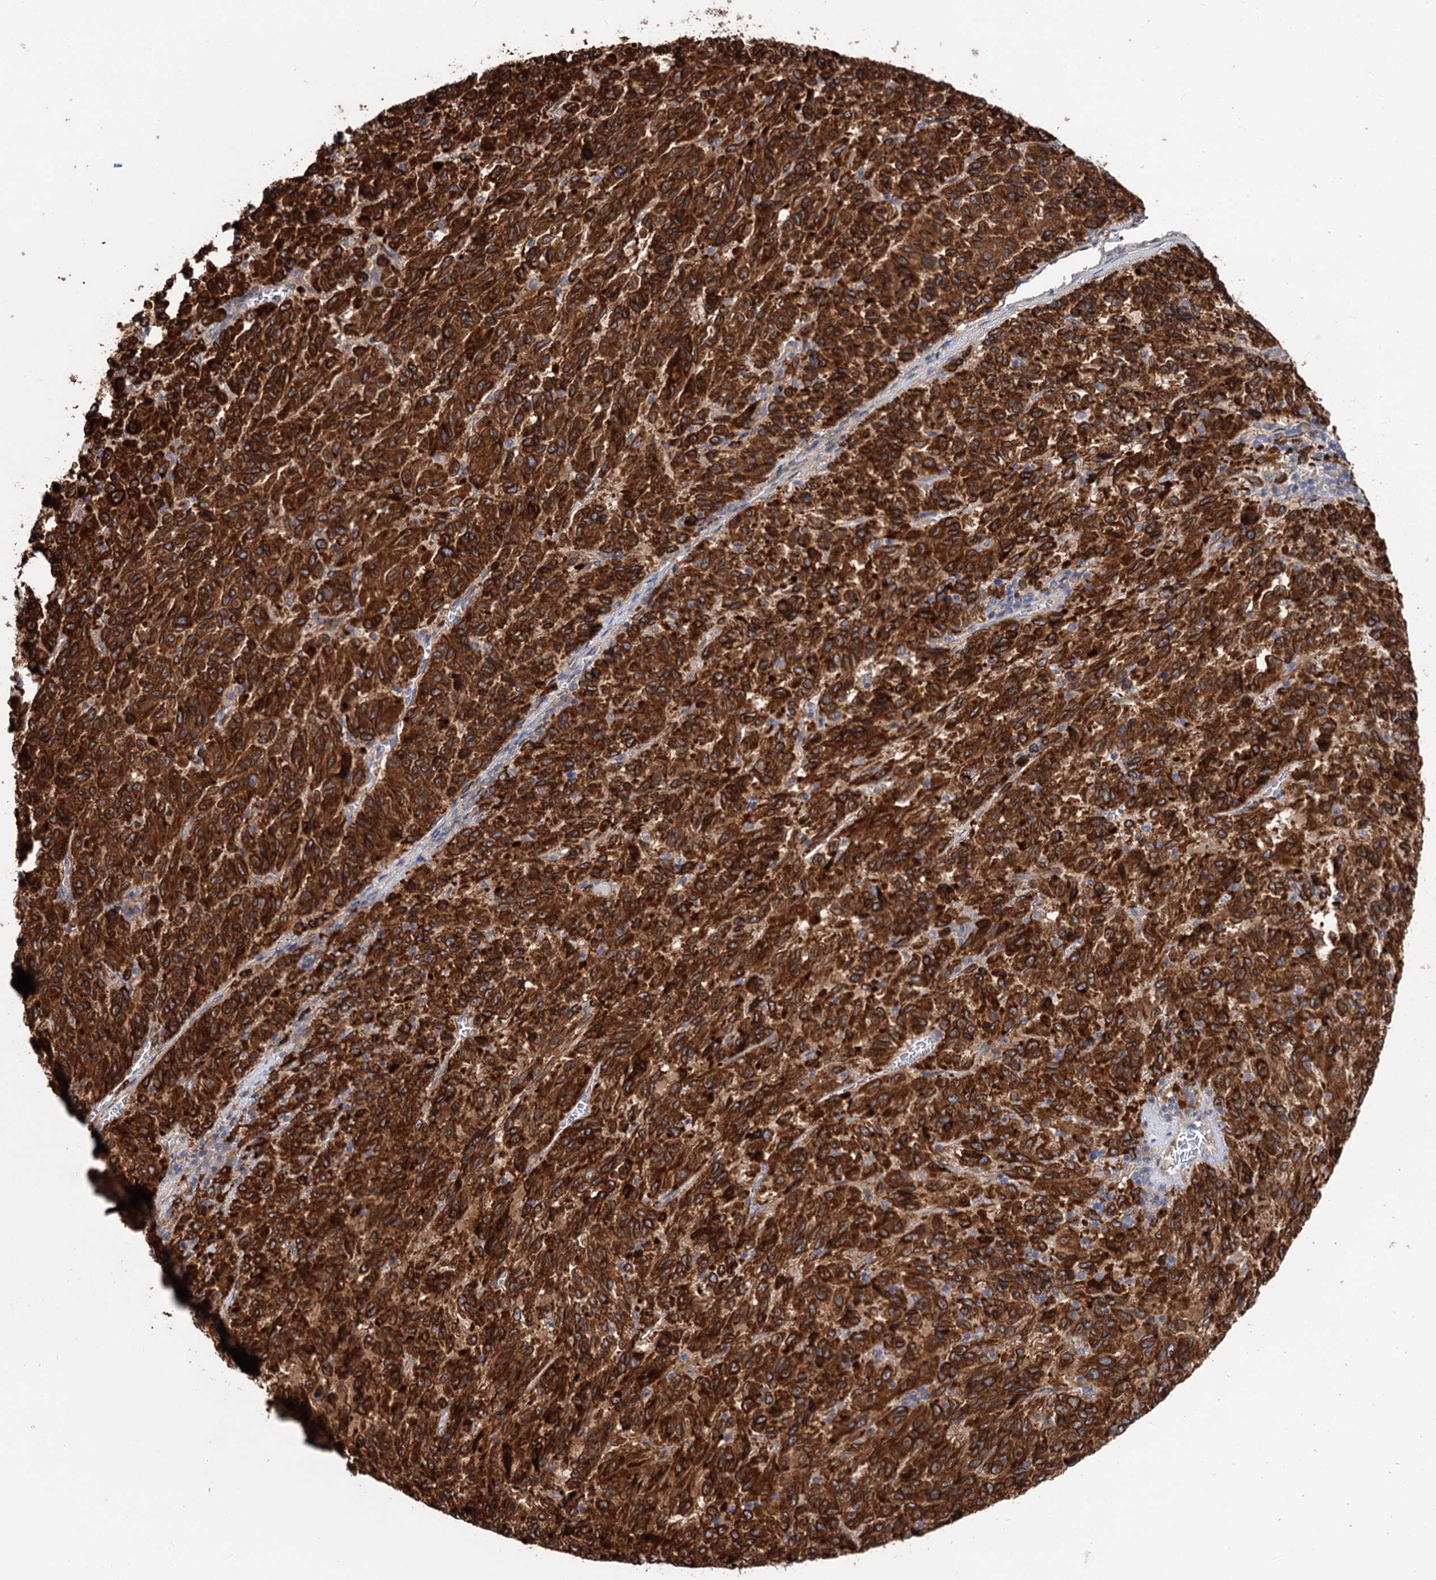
{"staining": {"intensity": "strong", "quantity": ">75%", "location": "cytoplasmic/membranous"}, "tissue": "melanoma", "cell_type": "Tumor cells", "image_type": "cancer", "snomed": [{"axis": "morphology", "description": "Malignant melanoma, Metastatic site"}, {"axis": "topography", "description": "Lung"}], "caption": "Protein positivity by immunohistochemistry (IHC) displays strong cytoplasmic/membranous positivity in about >75% of tumor cells in melanoma.", "gene": "PTDSS2", "patient": {"sex": "male", "age": 64}}